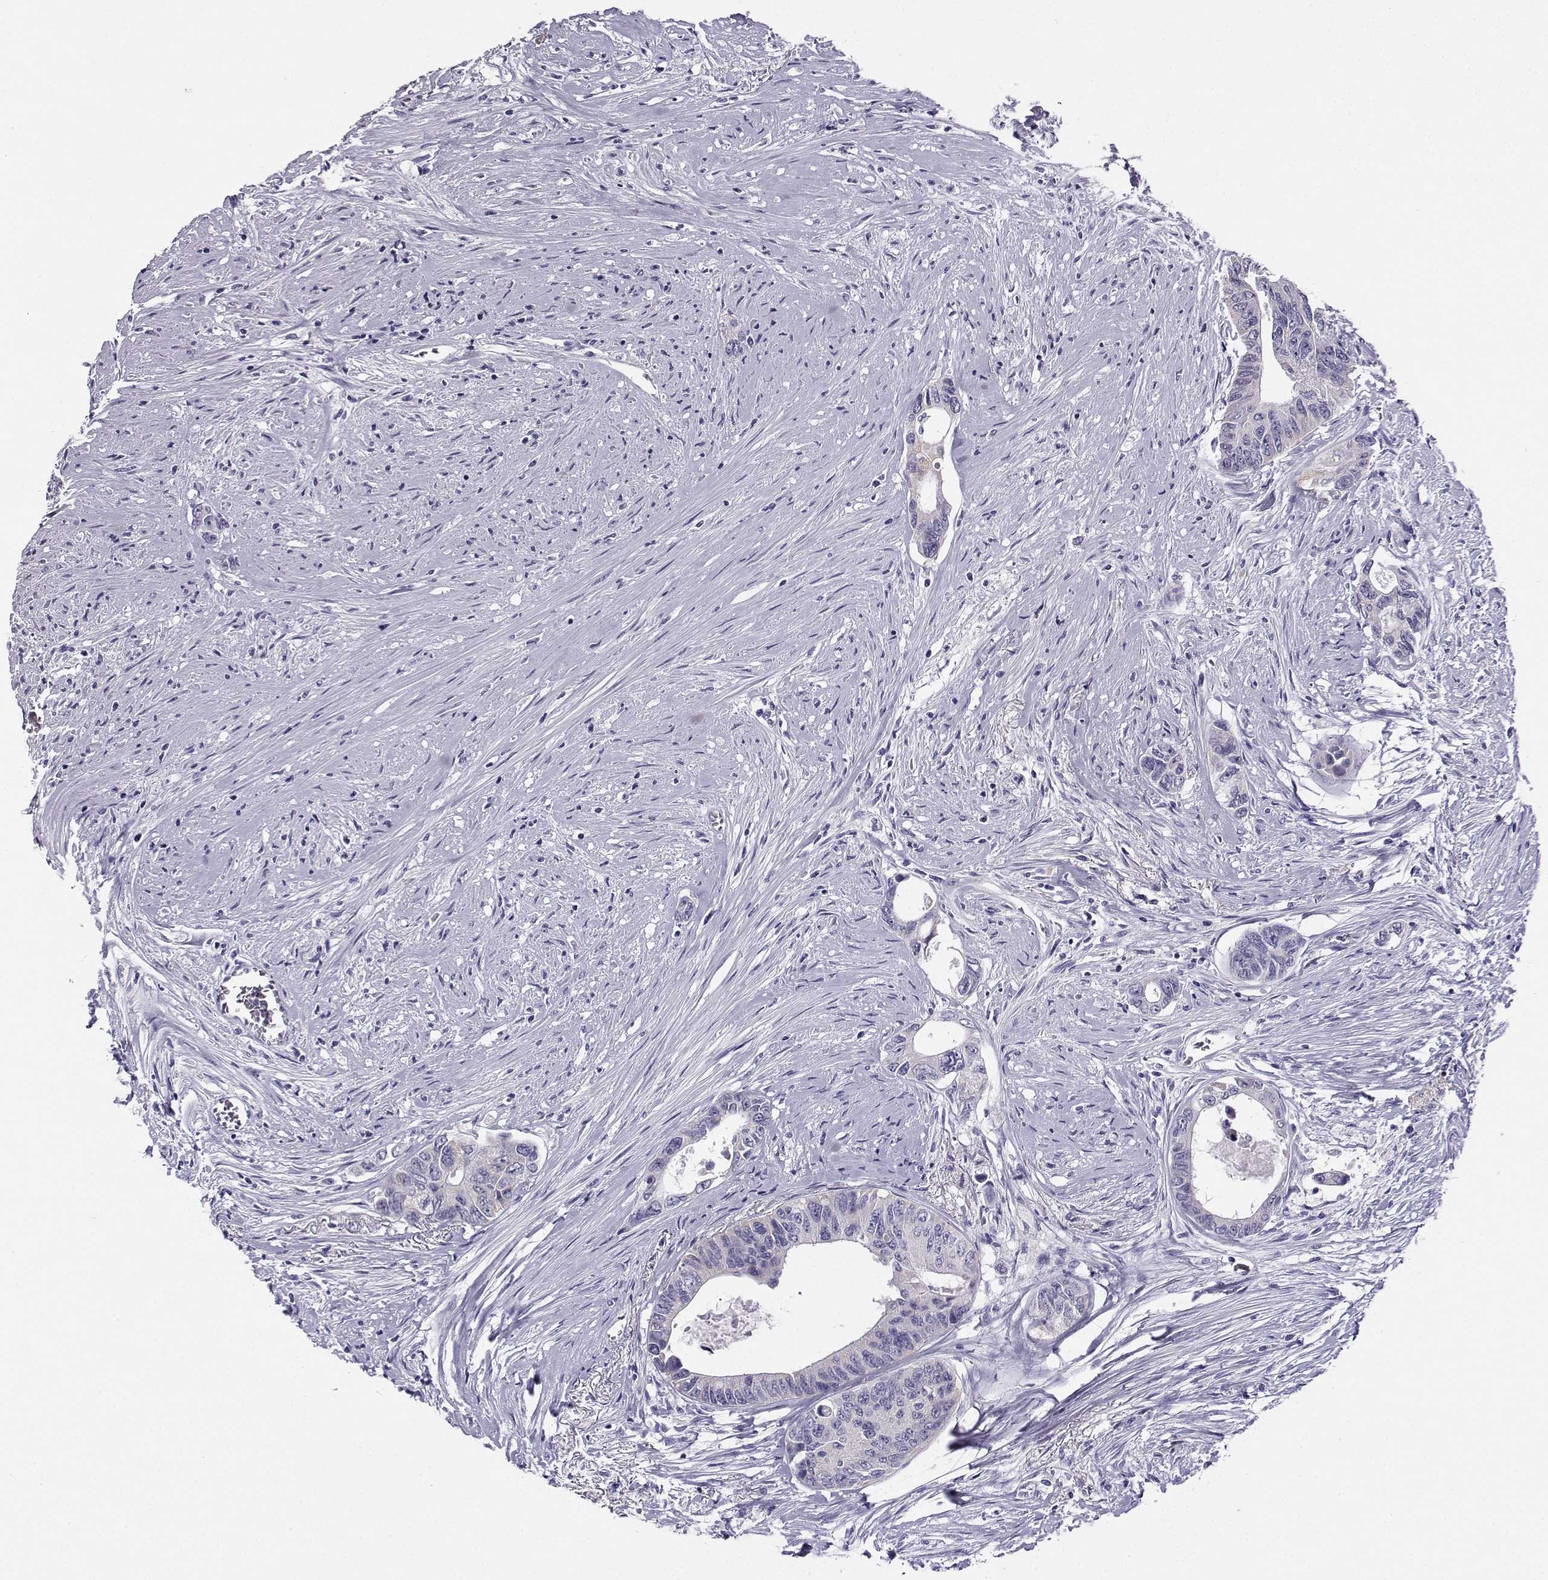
{"staining": {"intensity": "negative", "quantity": "none", "location": "none"}, "tissue": "colorectal cancer", "cell_type": "Tumor cells", "image_type": "cancer", "snomed": [{"axis": "morphology", "description": "Adenocarcinoma, NOS"}, {"axis": "topography", "description": "Rectum"}], "caption": "IHC of adenocarcinoma (colorectal) exhibits no positivity in tumor cells.", "gene": "AVP", "patient": {"sex": "male", "age": 59}}